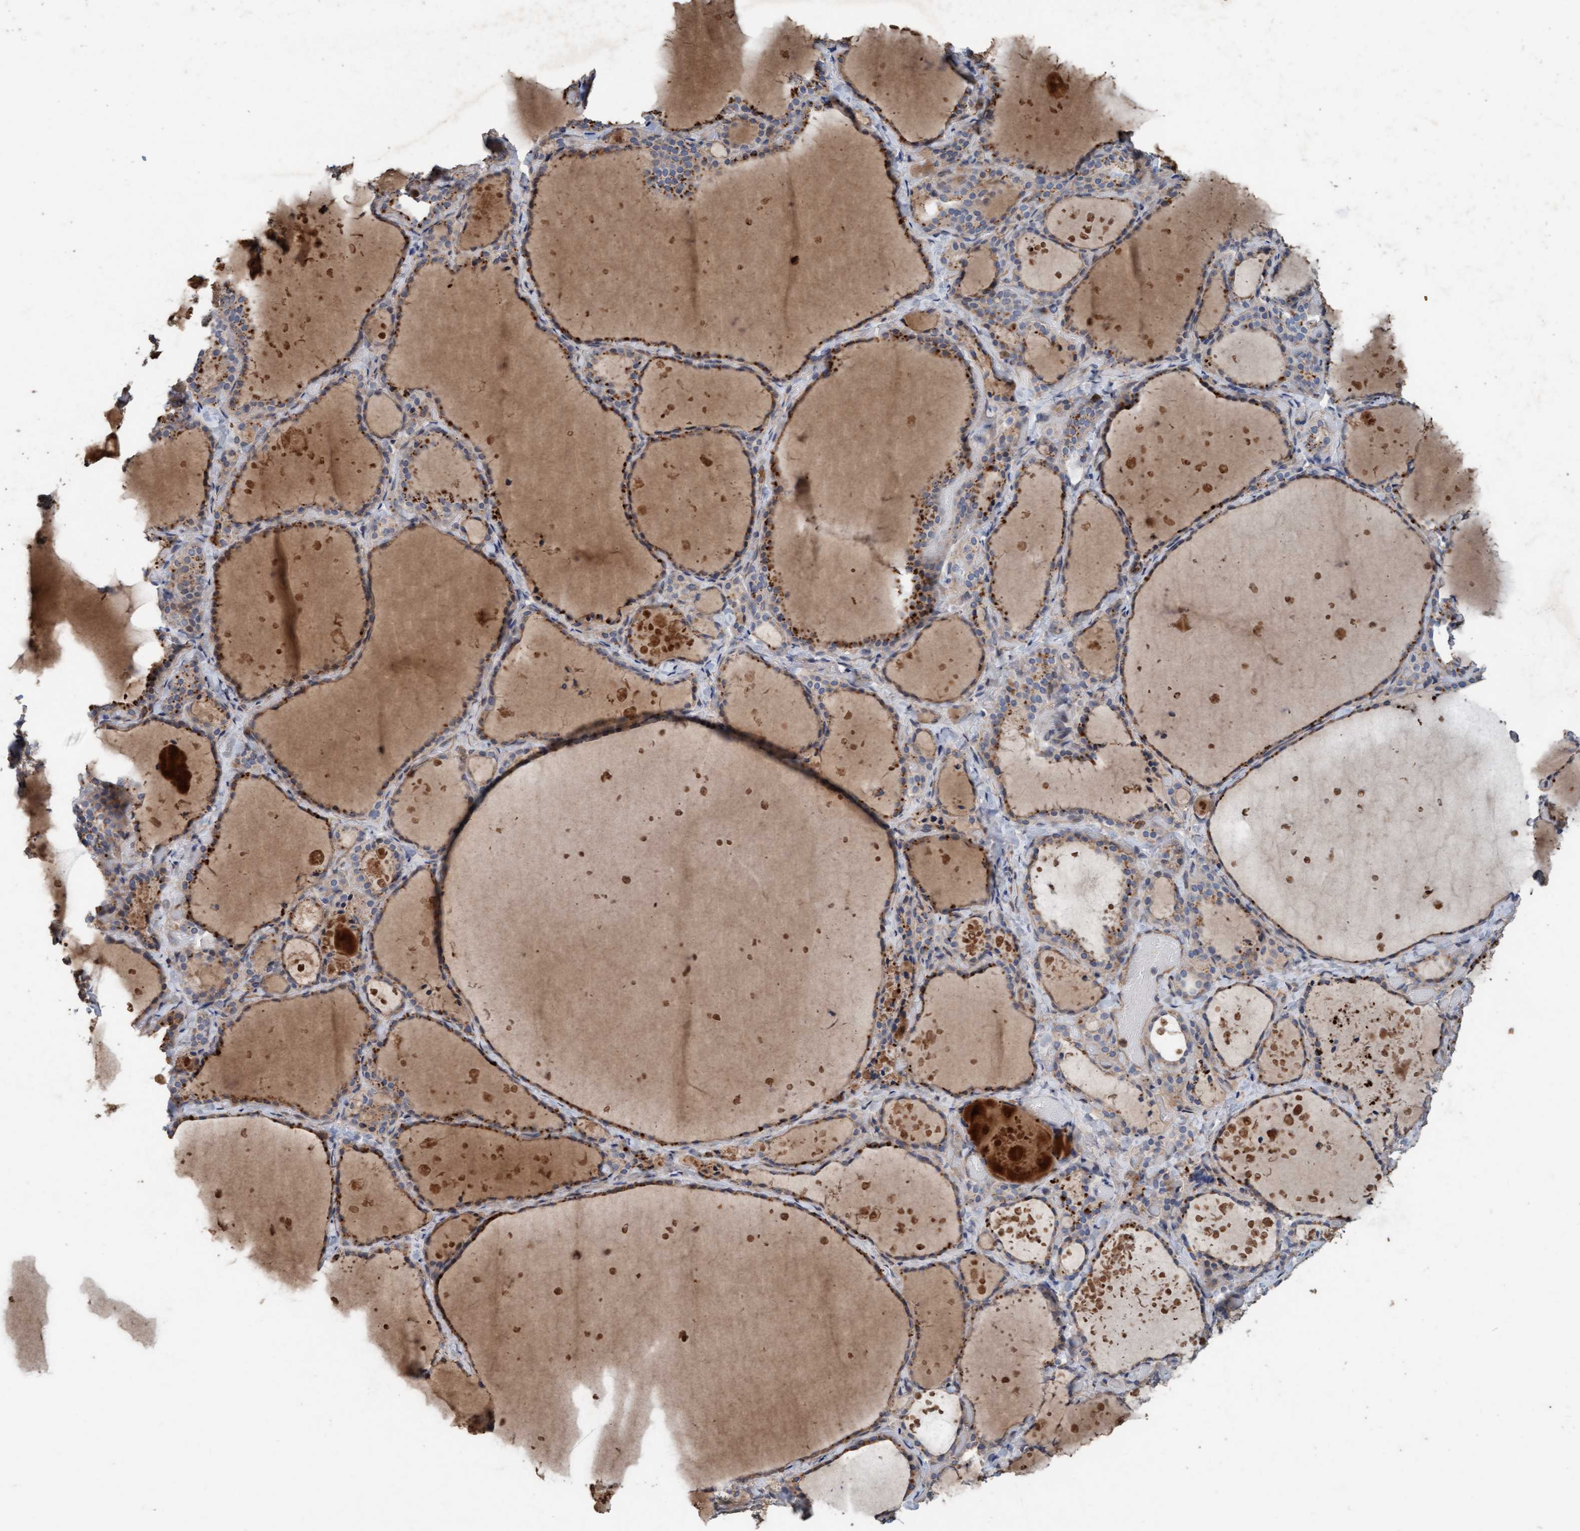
{"staining": {"intensity": "moderate", "quantity": ">75%", "location": "cytoplasmic/membranous"}, "tissue": "thyroid gland", "cell_type": "Glandular cells", "image_type": "normal", "snomed": [{"axis": "morphology", "description": "Normal tissue, NOS"}, {"axis": "topography", "description": "Thyroid gland"}], "caption": "Immunohistochemical staining of benign thyroid gland exhibits moderate cytoplasmic/membranous protein positivity in approximately >75% of glandular cells. The protein of interest is shown in brown color, while the nuclei are stained blue.", "gene": "LONRF1", "patient": {"sex": "female", "age": 44}}